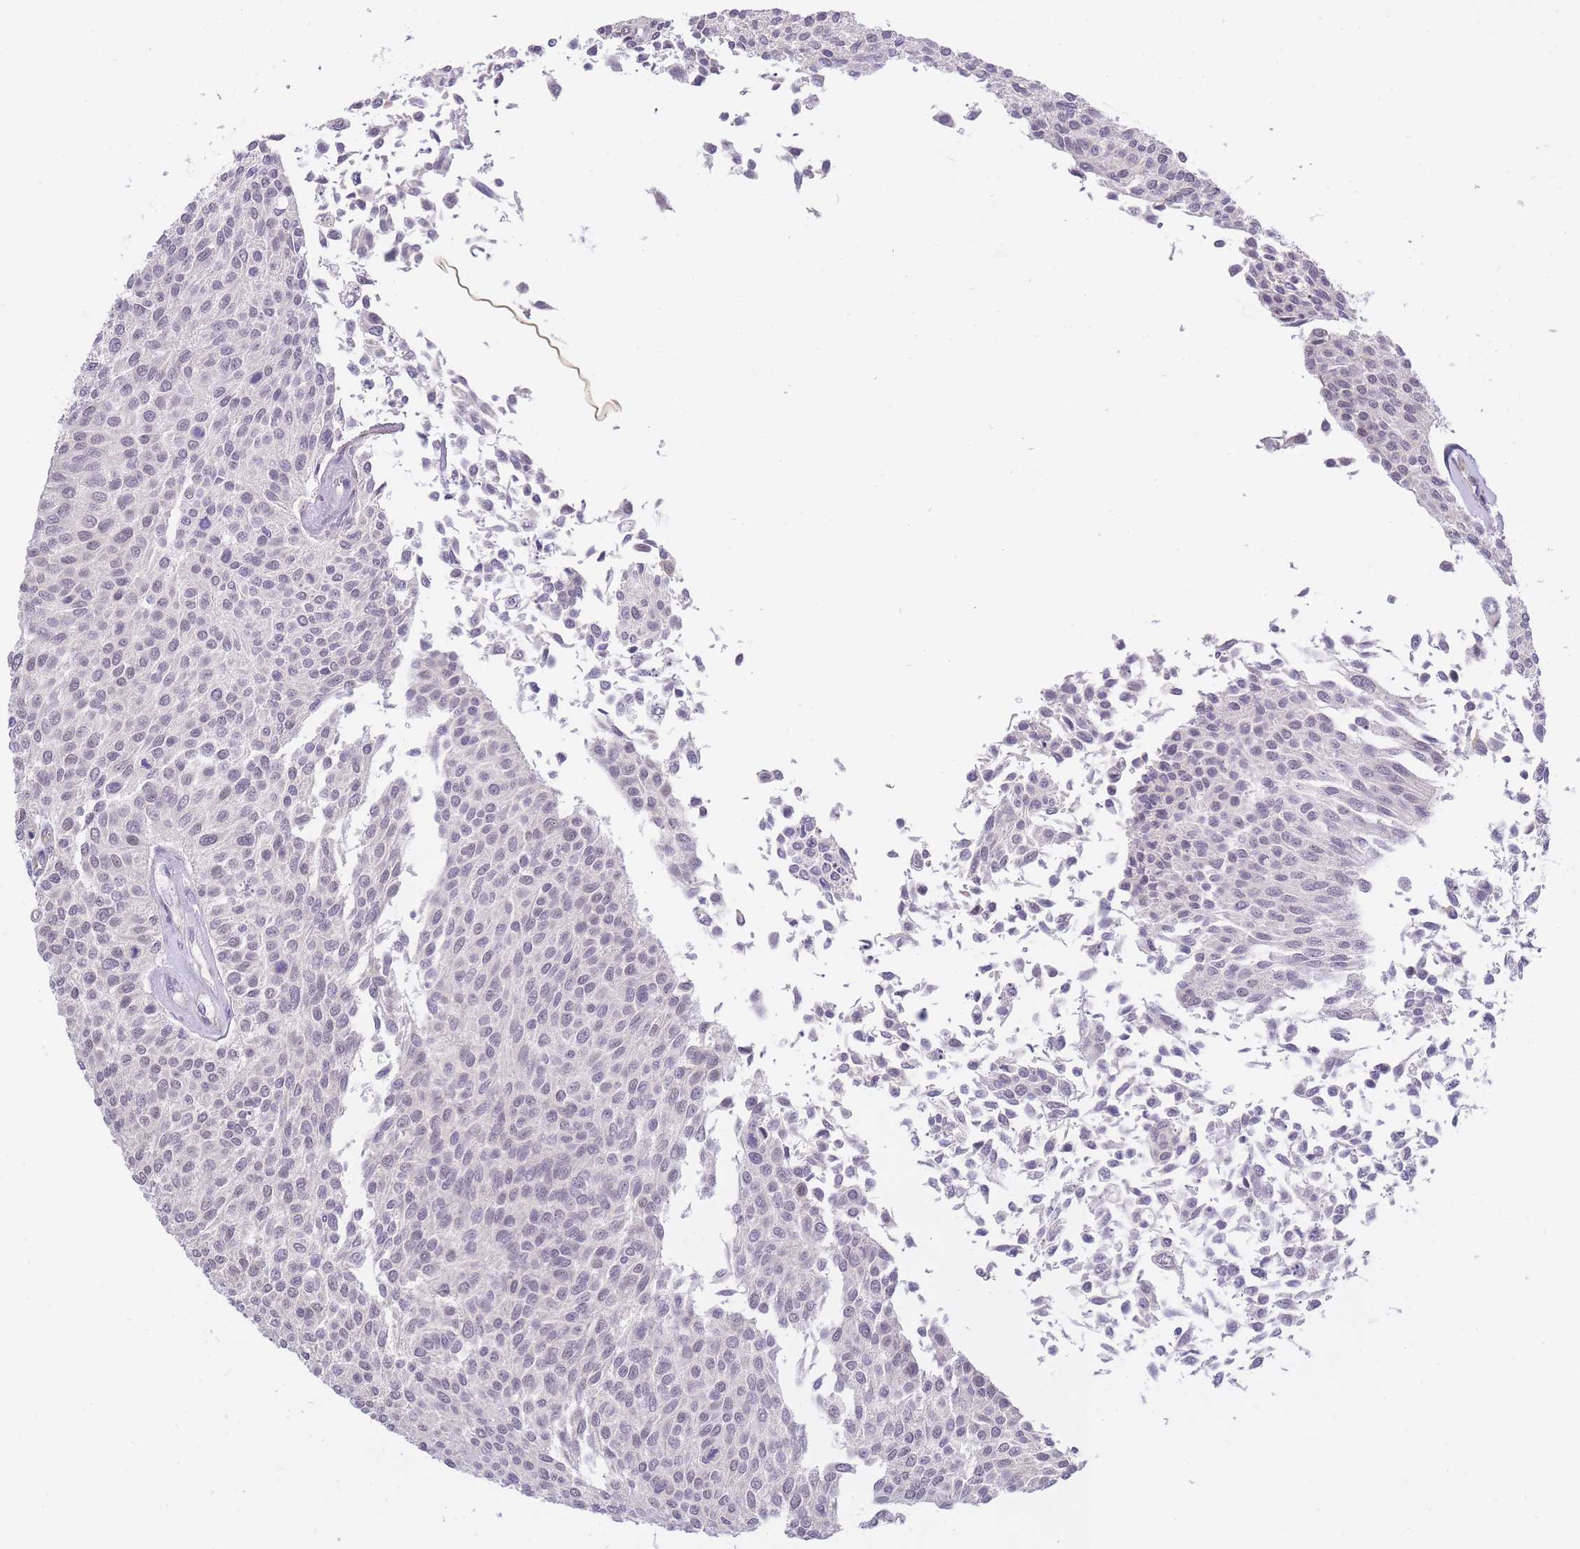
{"staining": {"intensity": "negative", "quantity": "none", "location": "none"}, "tissue": "urothelial cancer", "cell_type": "Tumor cells", "image_type": "cancer", "snomed": [{"axis": "morphology", "description": "Urothelial carcinoma, NOS"}, {"axis": "topography", "description": "Urinary bladder"}], "caption": "DAB immunohistochemical staining of transitional cell carcinoma shows no significant positivity in tumor cells.", "gene": "C19orf25", "patient": {"sex": "male", "age": 55}}